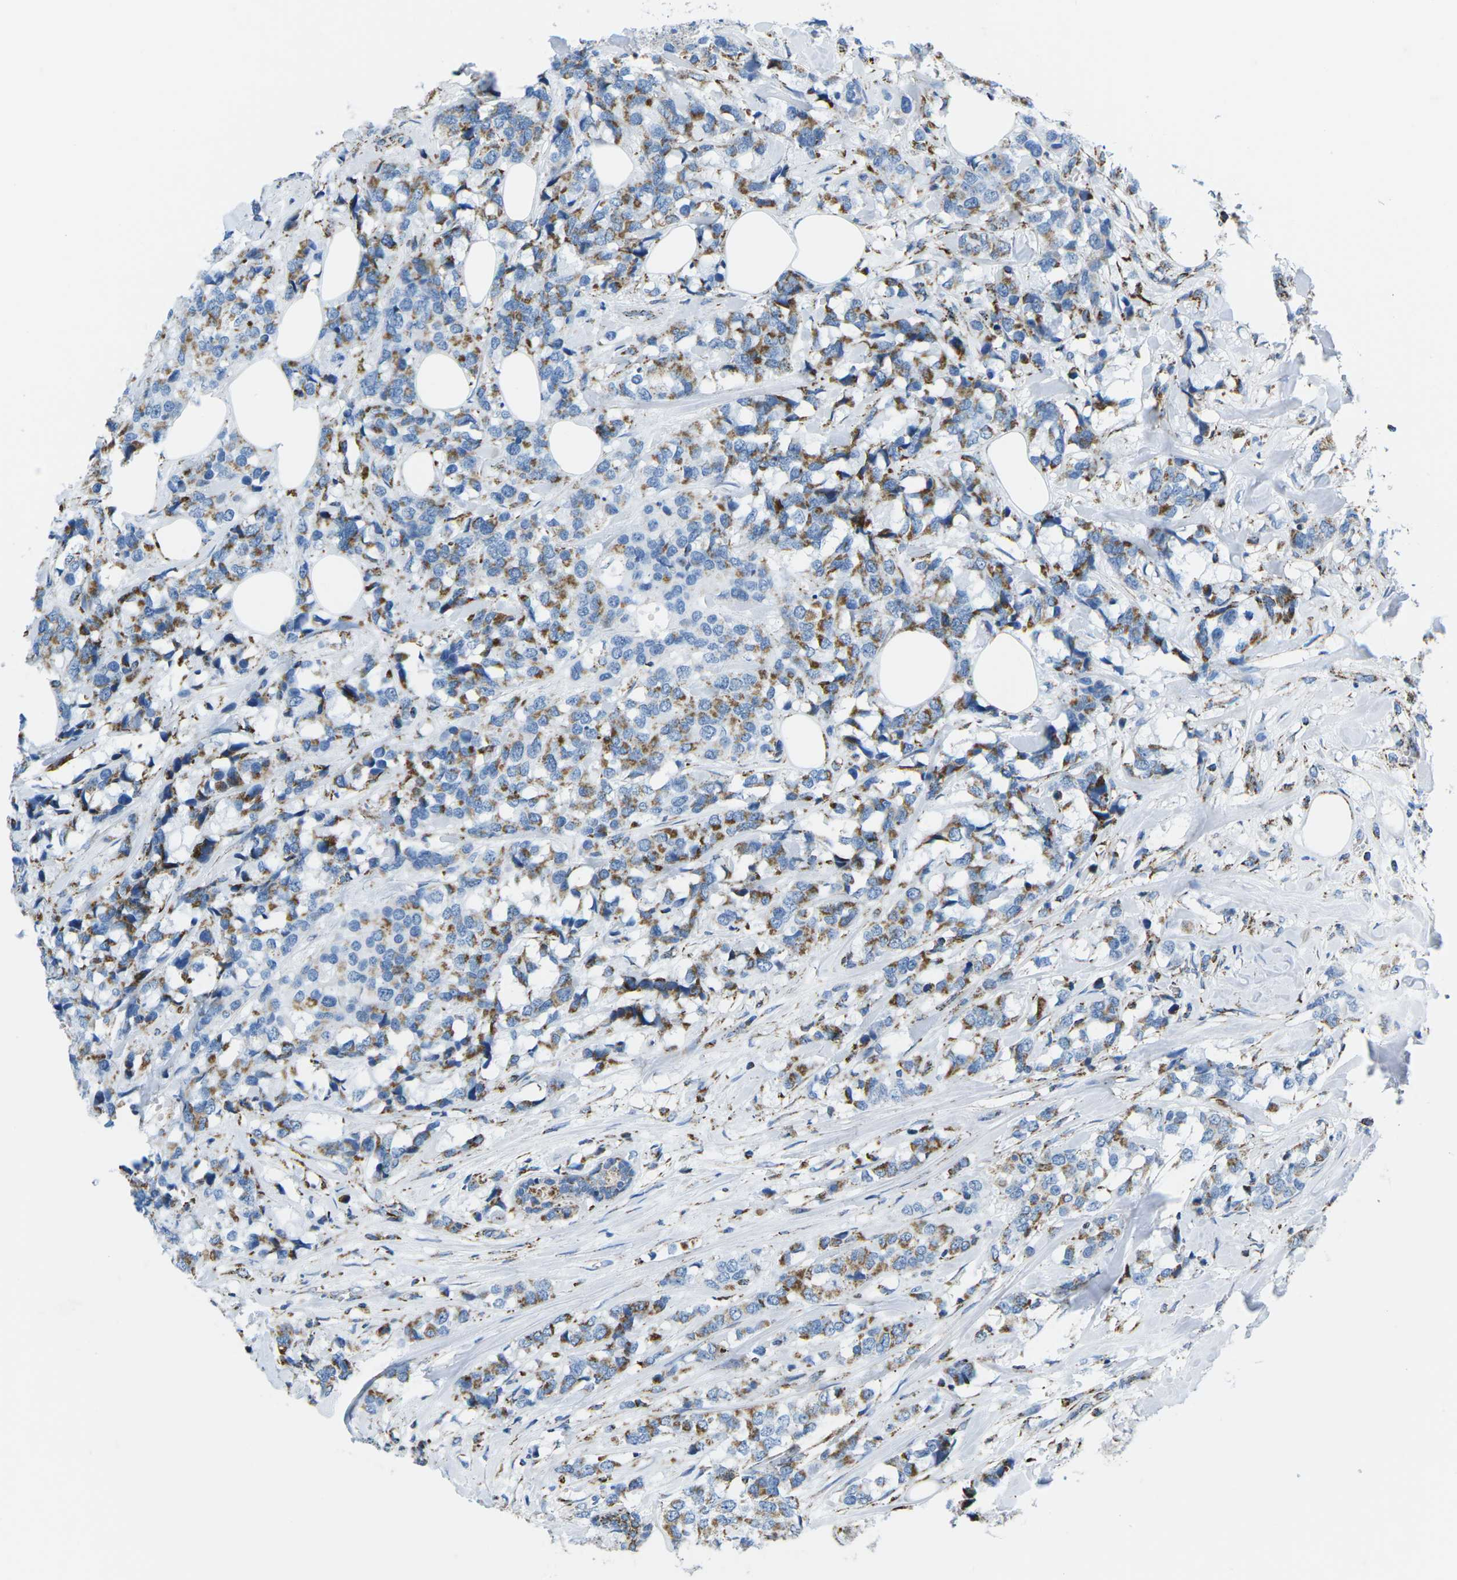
{"staining": {"intensity": "moderate", "quantity": "25%-75%", "location": "cytoplasmic/membranous"}, "tissue": "breast cancer", "cell_type": "Tumor cells", "image_type": "cancer", "snomed": [{"axis": "morphology", "description": "Lobular carcinoma"}, {"axis": "topography", "description": "Breast"}], "caption": "Approximately 25%-75% of tumor cells in human breast cancer reveal moderate cytoplasmic/membranous protein expression as visualized by brown immunohistochemical staining.", "gene": "COX6C", "patient": {"sex": "female", "age": 59}}